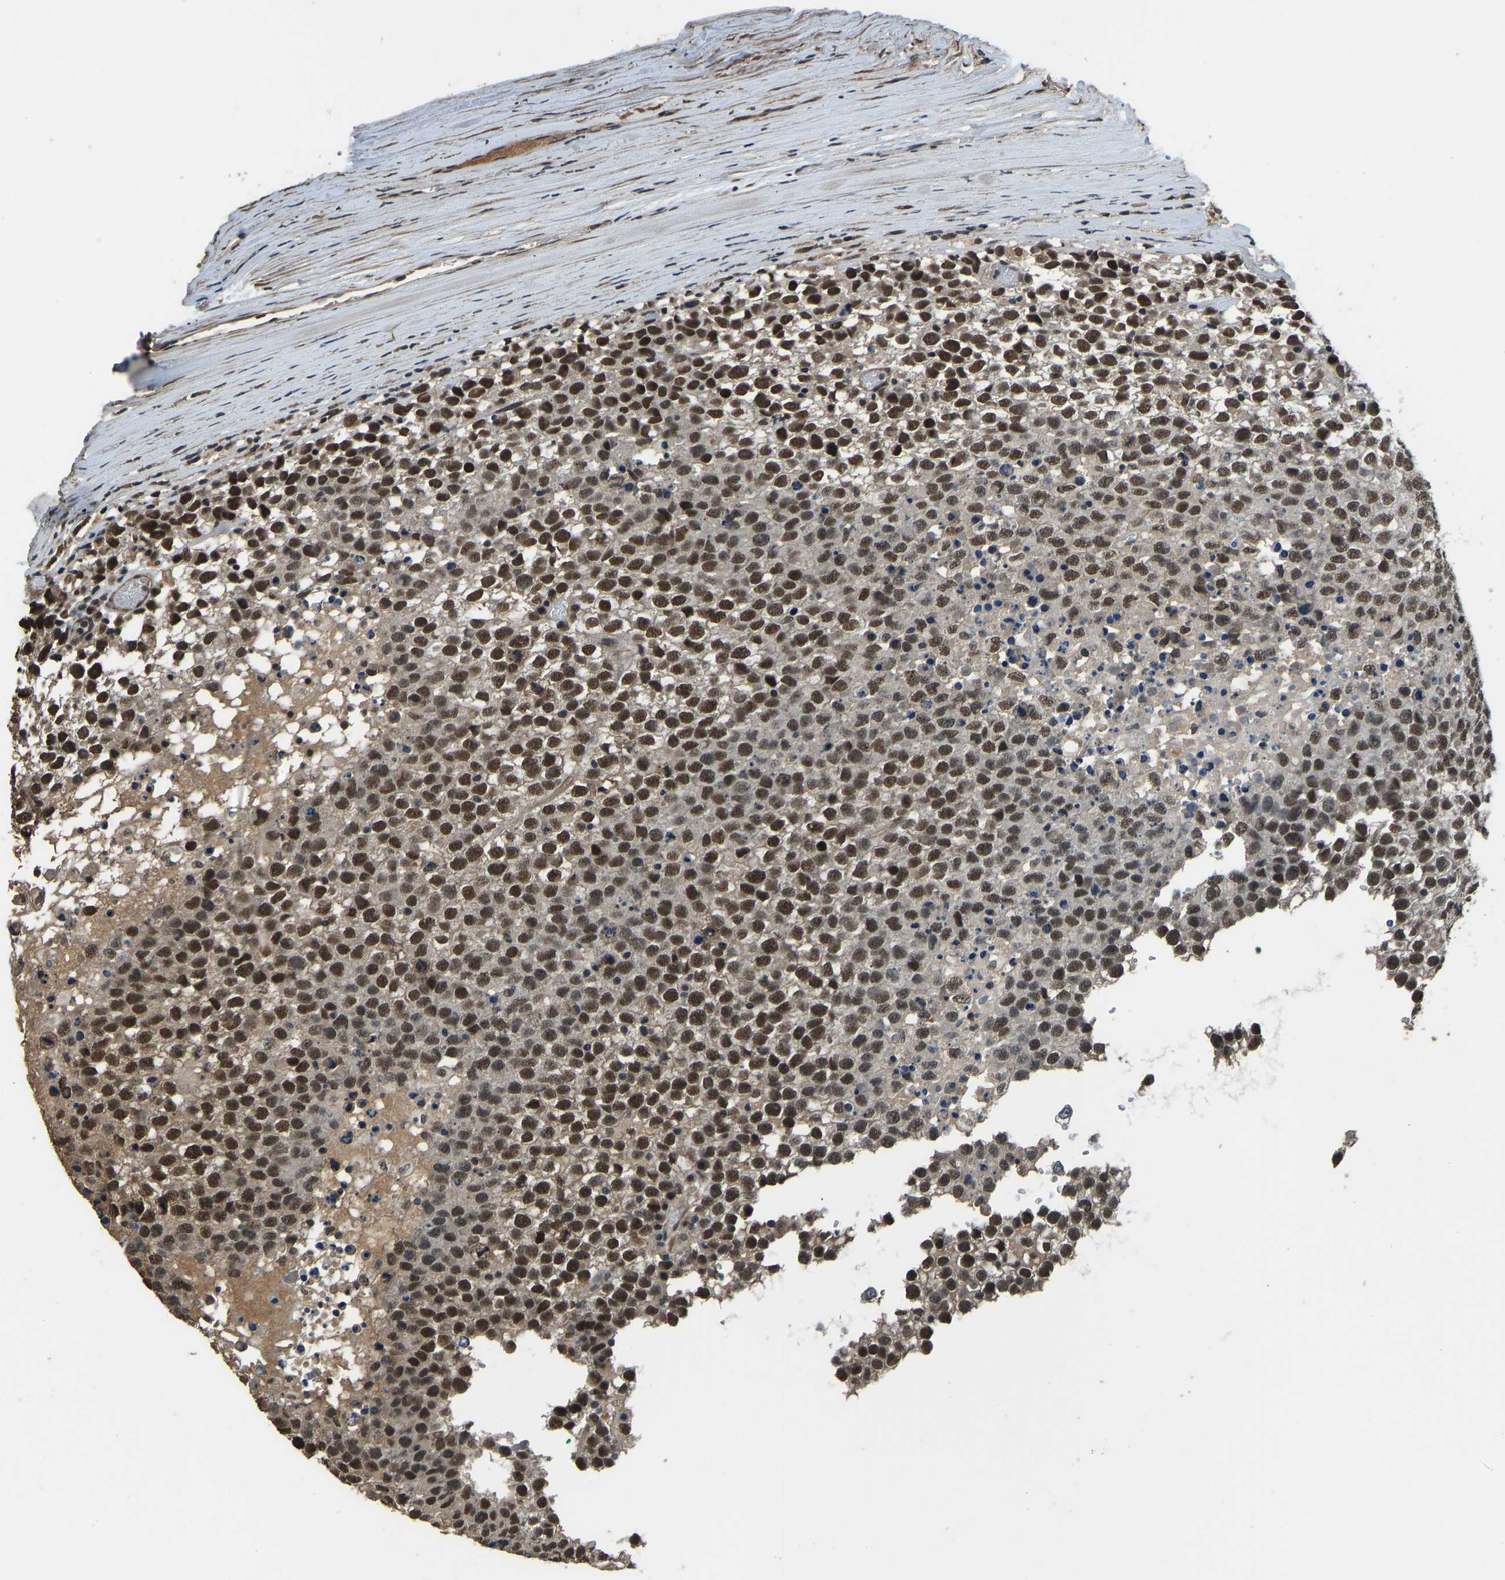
{"staining": {"intensity": "strong", "quantity": ">75%", "location": "nuclear"}, "tissue": "testis cancer", "cell_type": "Tumor cells", "image_type": "cancer", "snomed": [{"axis": "morphology", "description": "Seminoma, NOS"}, {"axis": "topography", "description": "Testis"}], "caption": "Testis cancer (seminoma) tissue exhibits strong nuclear positivity in approximately >75% of tumor cells Using DAB (3,3'-diaminobenzidine) (brown) and hematoxylin (blue) stains, captured at high magnification using brightfield microscopy.", "gene": "TOX4", "patient": {"sex": "male", "age": 65}}